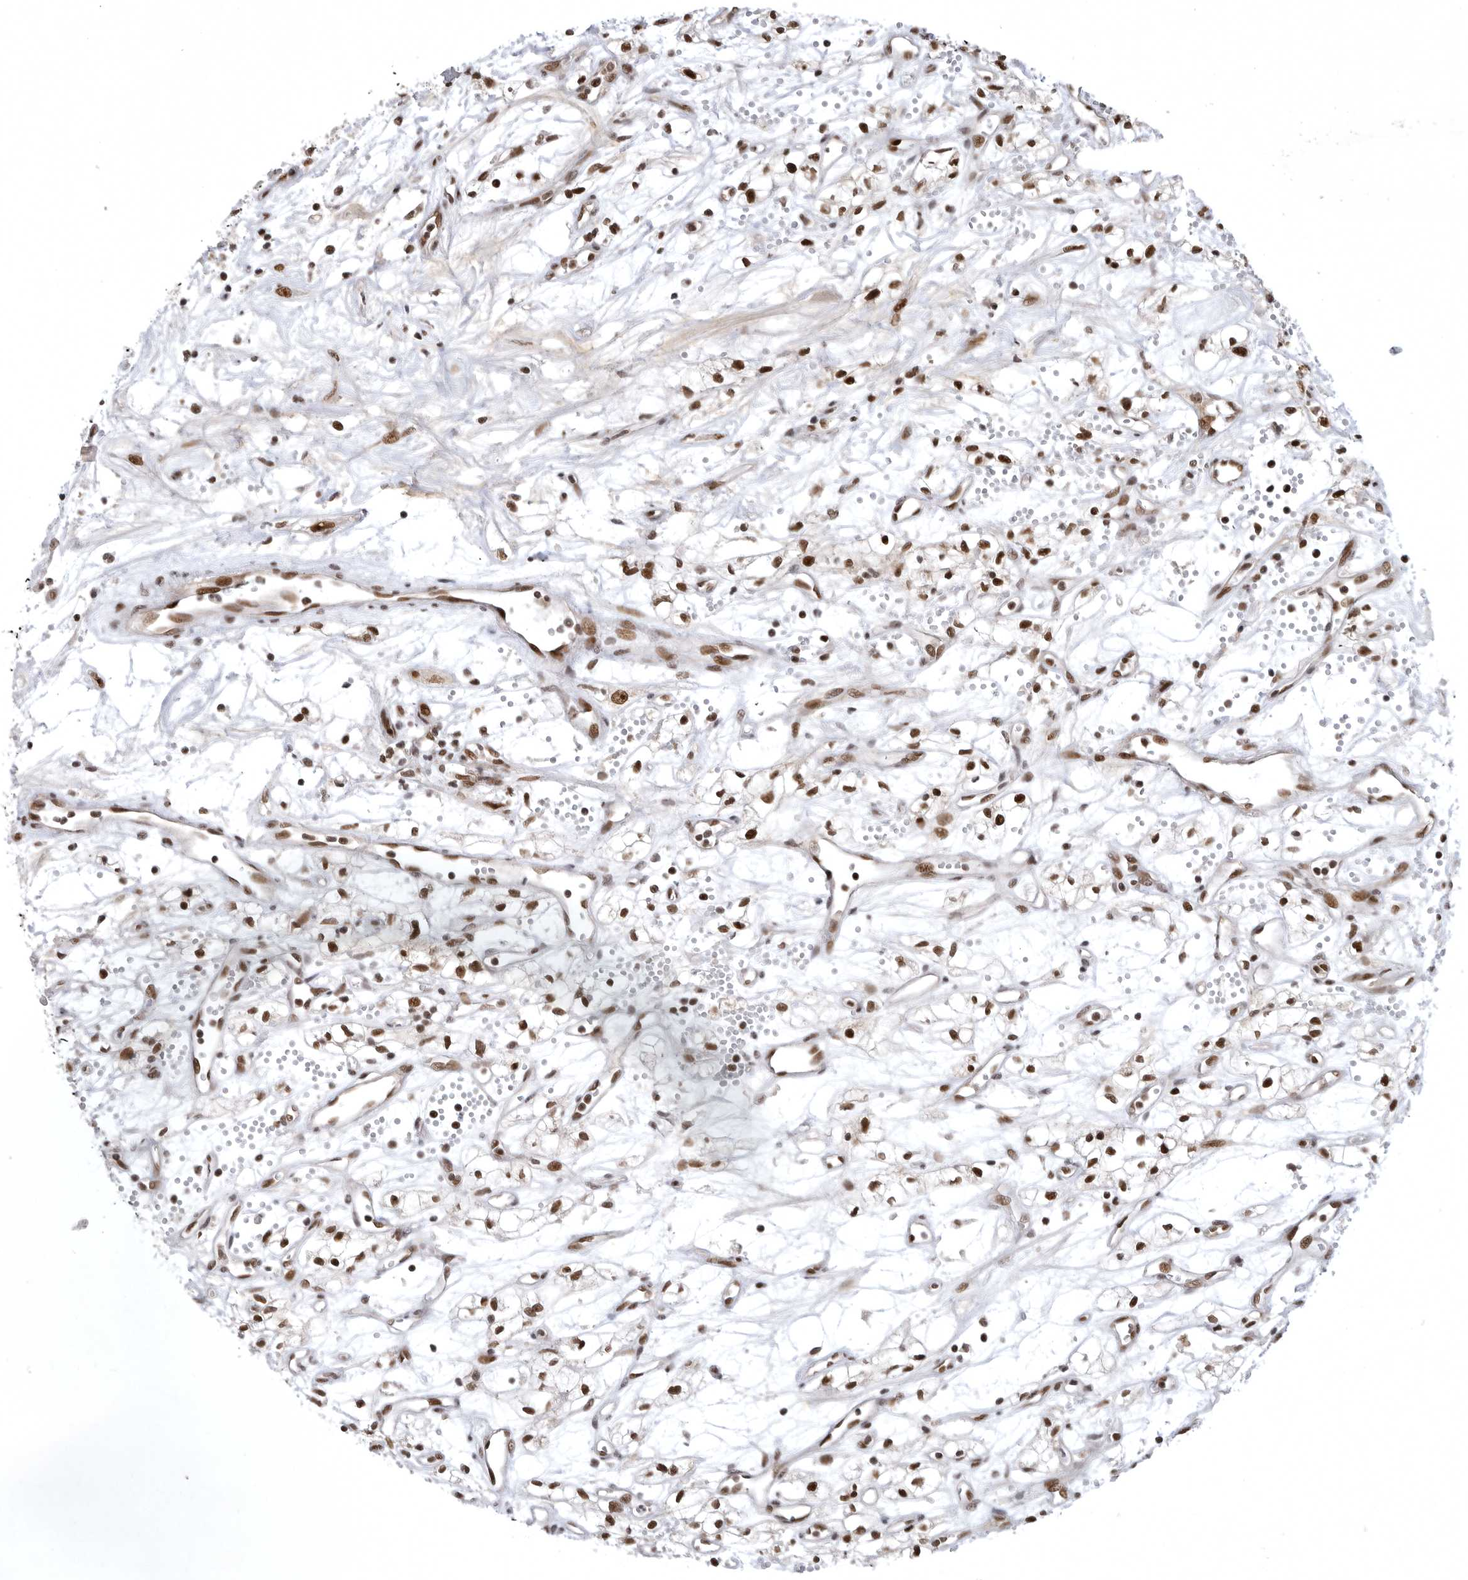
{"staining": {"intensity": "moderate", "quantity": ">75%", "location": "nuclear"}, "tissue": "renal cancer", "cell_type": "Tumor cells", "image_type": "cancer", "snomed": [{"axis": "morphology", "description": "Adenocarcinoma, NOS"}, {"axis": "topography", "description": "Kidney"}], "caption": "Renal adenocarcinoma stained with a protein marker demonstrates moderate staining in tumor cells.", "gene": "ZNF830", "patient": {"sex": "male", "age": 59}}